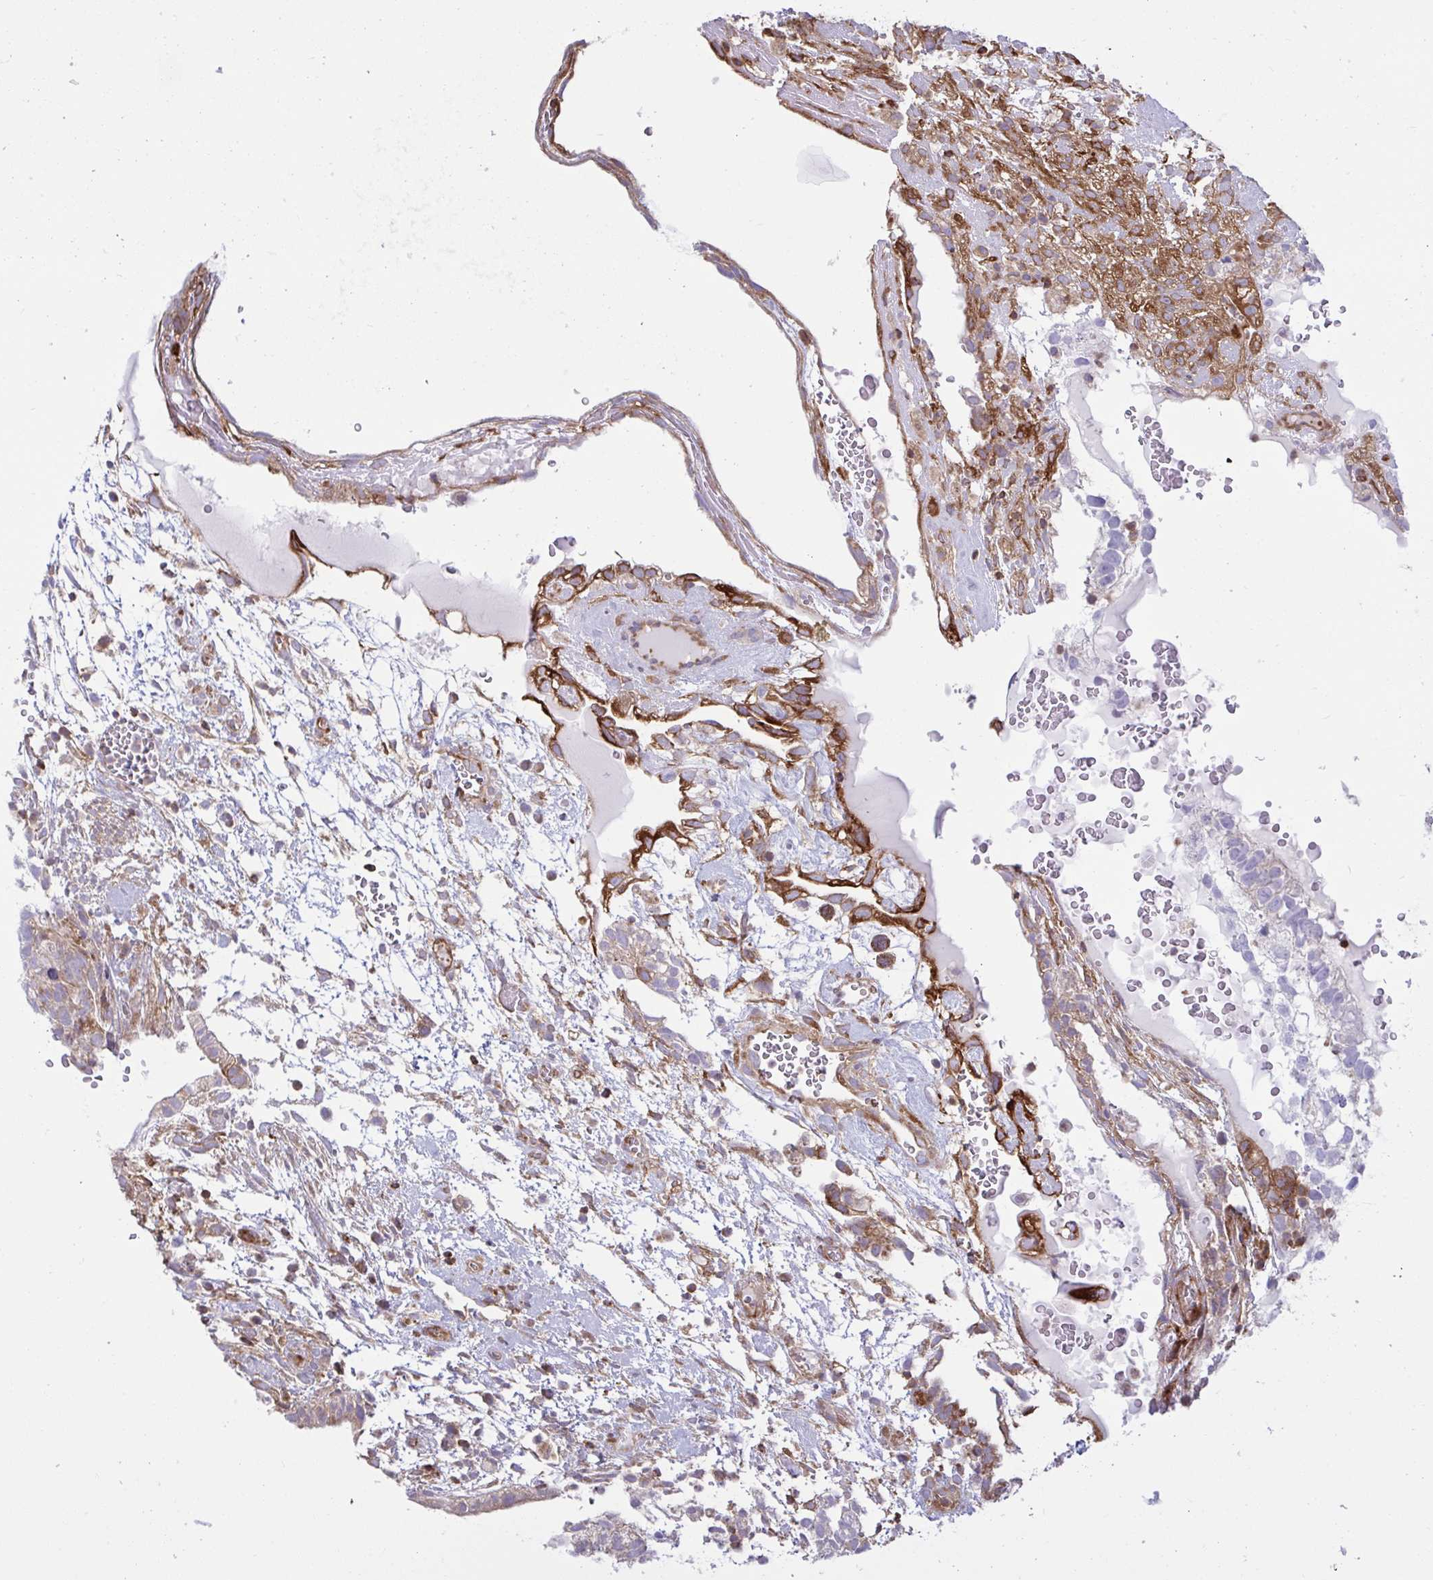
{"staining": {"intensity": "moderate", "quantity": "<25%", "location": "cytoplasmic/membranous"}, "tissue": "testis cancer", "cell_type": "Tumor cells", "image_type": "cancer", "snomed": [{"axis": "morphology", "description": "Carcinoma, Embryonal, NOS"}, {"axis": "topography", "description": "Testis"}], "caption": "This photomicrograph exhibits immunohistochemistry staining of embryonal carcinoma (testis), with low moderate cytoplasmic/membranous staining in about <25% of tumor cells.", "gene": "TSC22D3", "patient": {"sex": "male", "age": 32}}